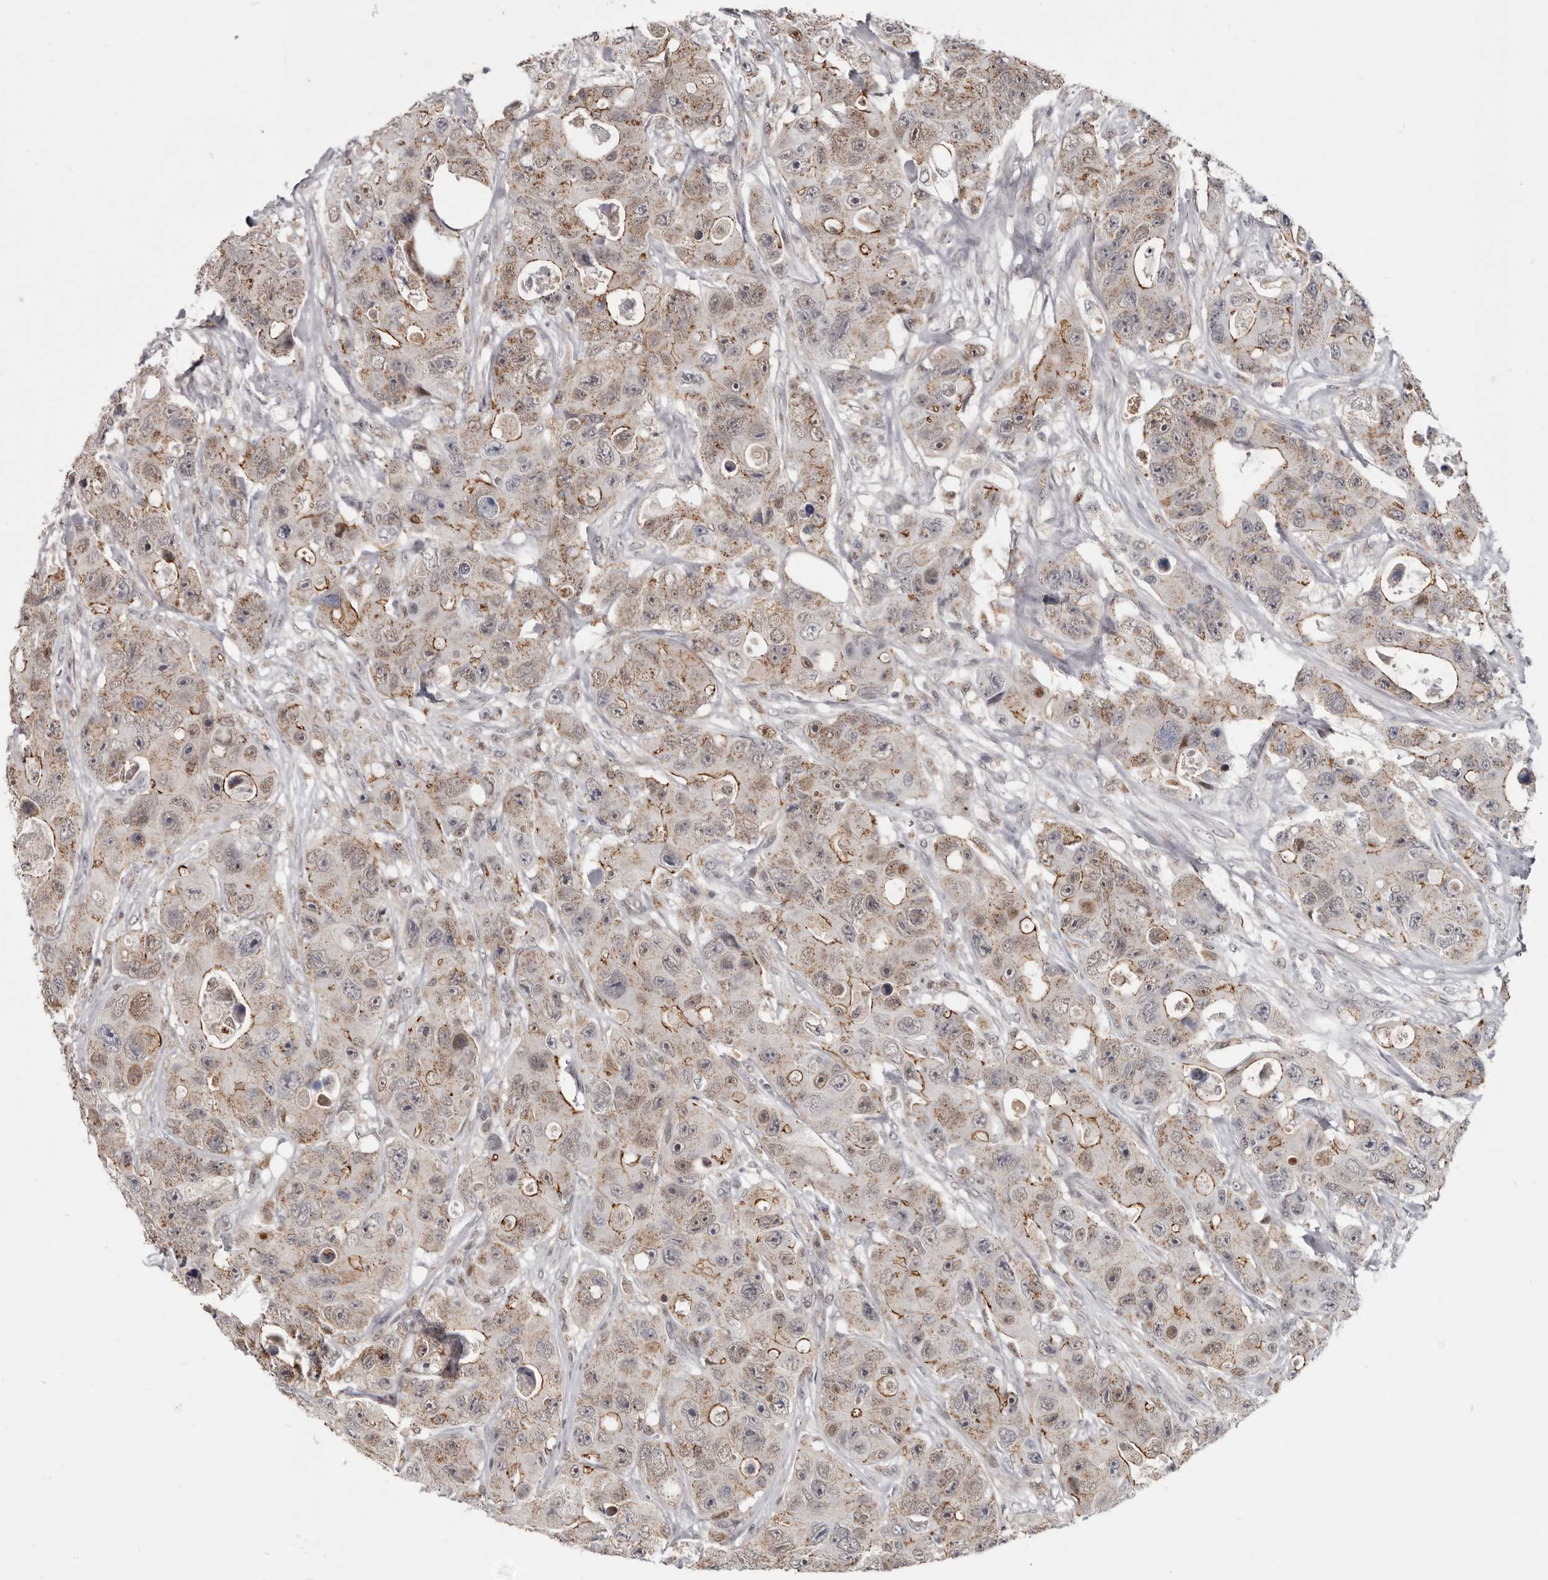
{"staining": {"intensity": "moderate", "quantity": ">75%", "location": "cytoplasmic/membranous,nuclear"}, "tissue": "colorectal cancer", "cell_type": "Tumor cells", "image_type": "cancer", "snomed": [{"axis": "morphology", "description": "Adenocarcinoma, NOS"}, {"axis": "topography", "description": "Colon"}], "caption": "Tumor cells exhibit moderate cytoplasmic/membranous and nuclear expression in approximately >75% of cells in colorectal cancer (adenocarcinoma).", "gene": "CGN", "patient": {"sex": "female", "age": 46}}